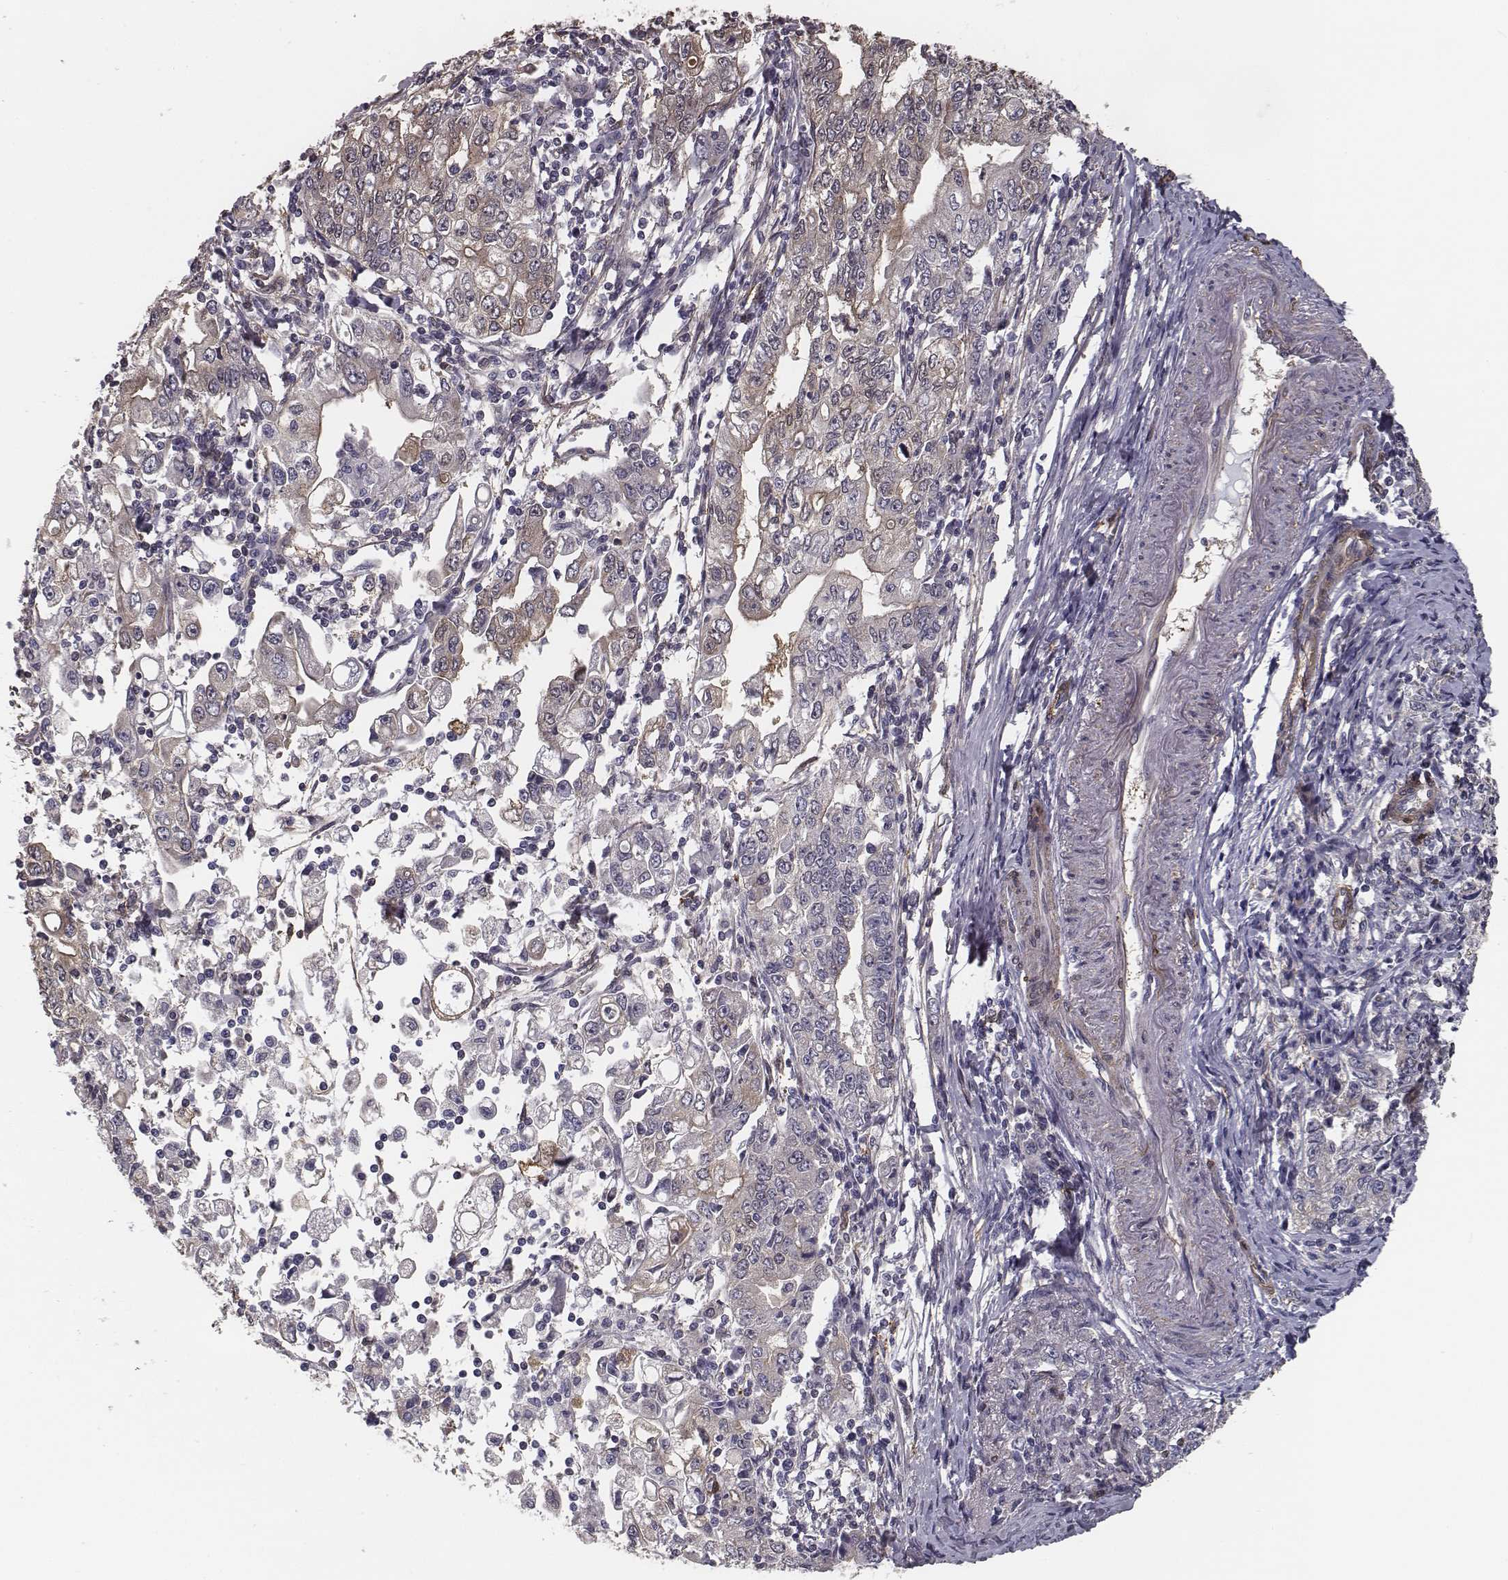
{"staining": {"intensity": "moderate", "quantity": "<25%", "location": "cytoplasmic/membranous"}, "tissue": "stomach cancer", "cell_type": "Tumor cells", "image_type": "cancer", "snomed": [{"axis": "morphology", "description": "Adenocarcinoma, NOS"}, {"axis": "topography", "description": "Stomach, lower"}], "caption": "Immunohistochemistry (IHC) micrograph of stomach cancer (adenocarcinoma) stained for a protein (brown), which shows low levels of moderate cytoplasmic/membranous expression in approximately <25% of tumor cells.", "gene": "ISYNA1", "patient": {"sex": "female", "age": 72}}